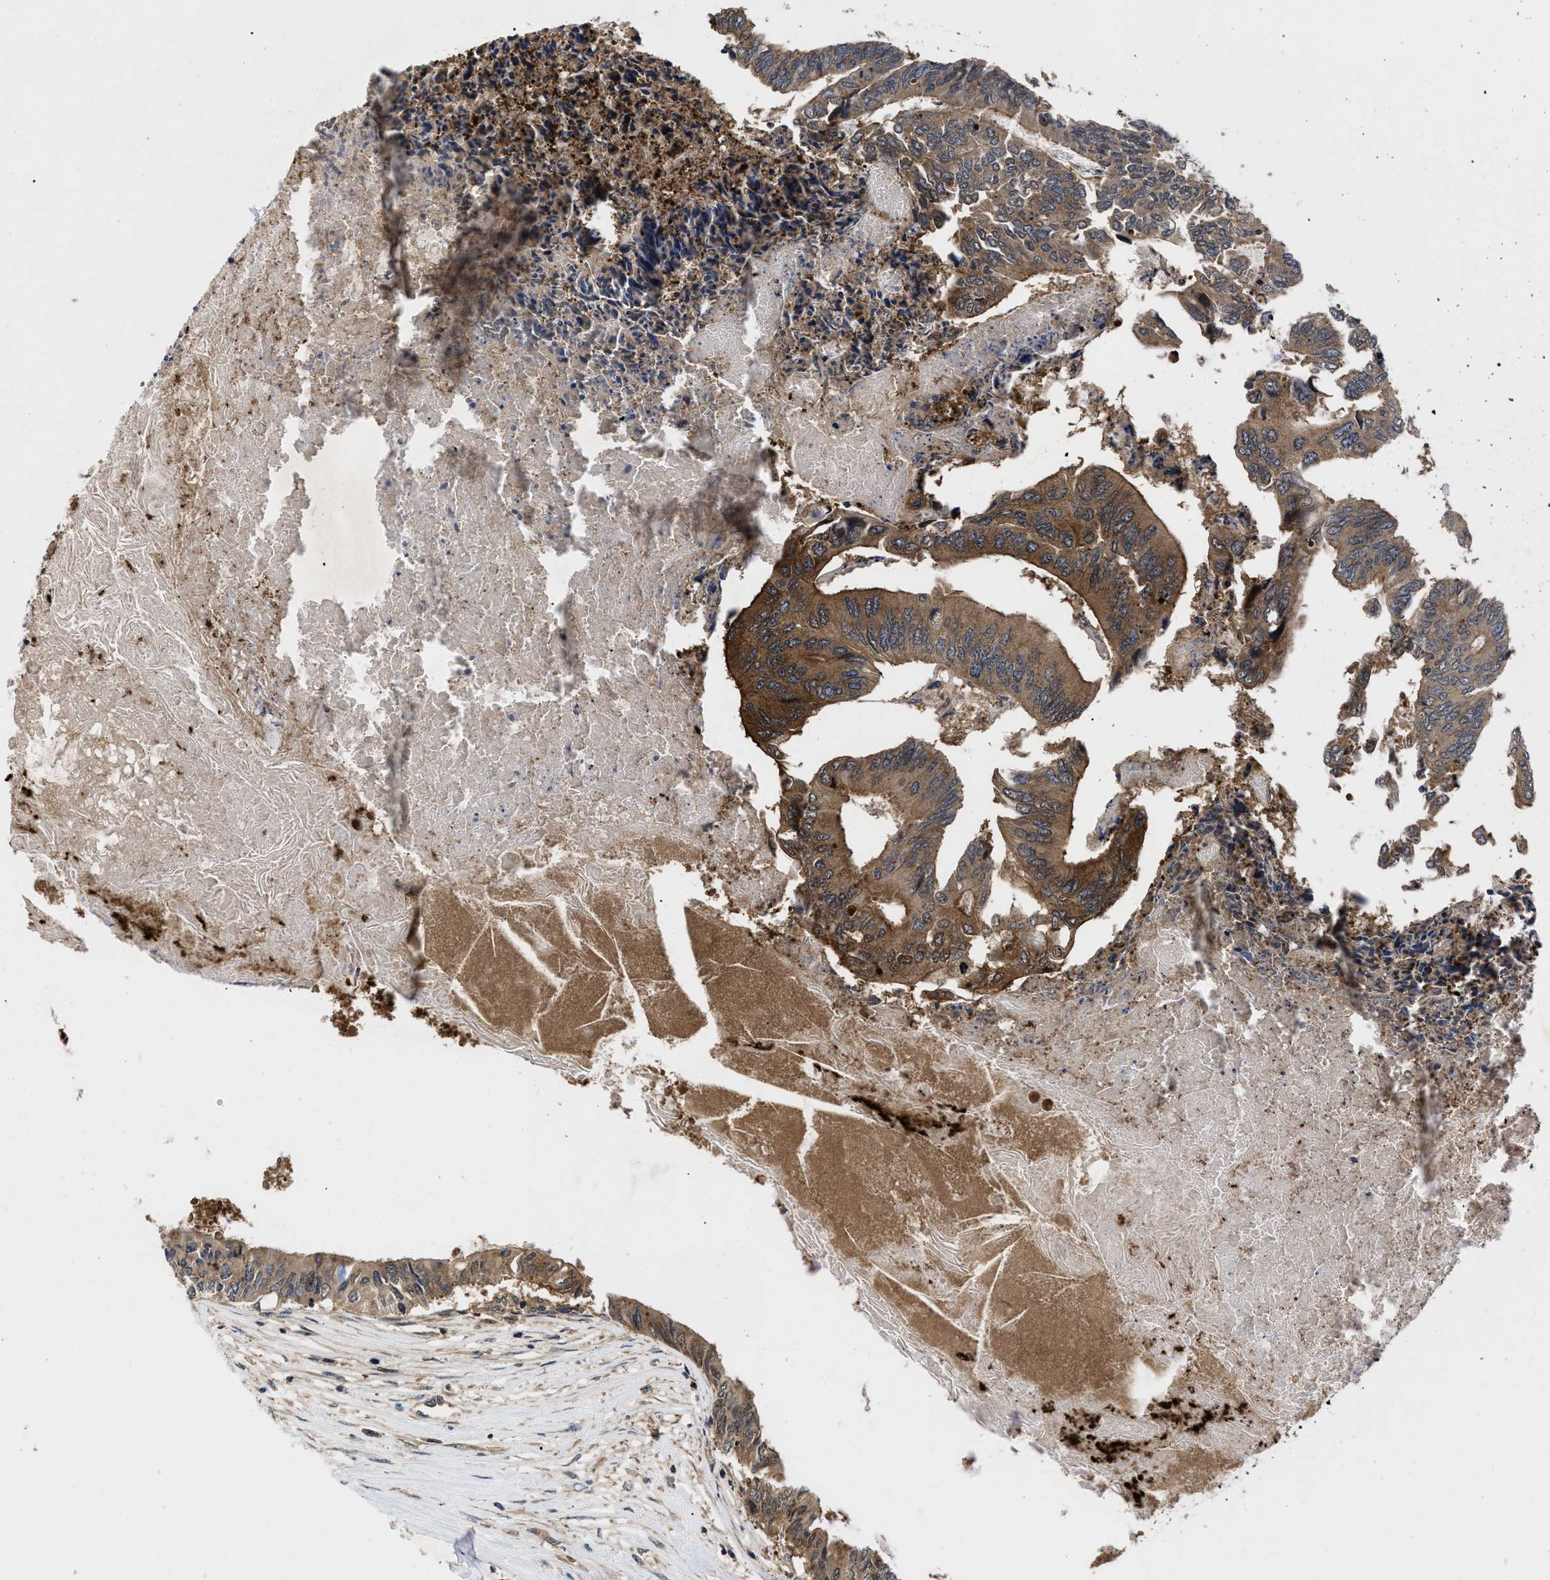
{"staining": {"intensity": "moderate", "quantity": ">75%", "location": "cytoplasmic/membranous"}, "tissue": "colorectal cancer", "cell_type": "Tumor cells", "image_type": "cancer", "snomed": [{"axis": "morphology", "description": "Adenocarcinoma, NOS"}, {"axis": "topography", "description": "Rectum"}], "caption": "Immunohistochemistry (IHC) image of neoplastic tissue: human adenocarcinoma (colorectal) stained using IHC displays medium levels of moderate protein expression localized specifically in the cytoplasmic/membranous of tumor cells, appearing as a cytoplasmic/membranous brown color.", "gene": "FAM200A", "patient": {"sex": "male", "age": 63}}